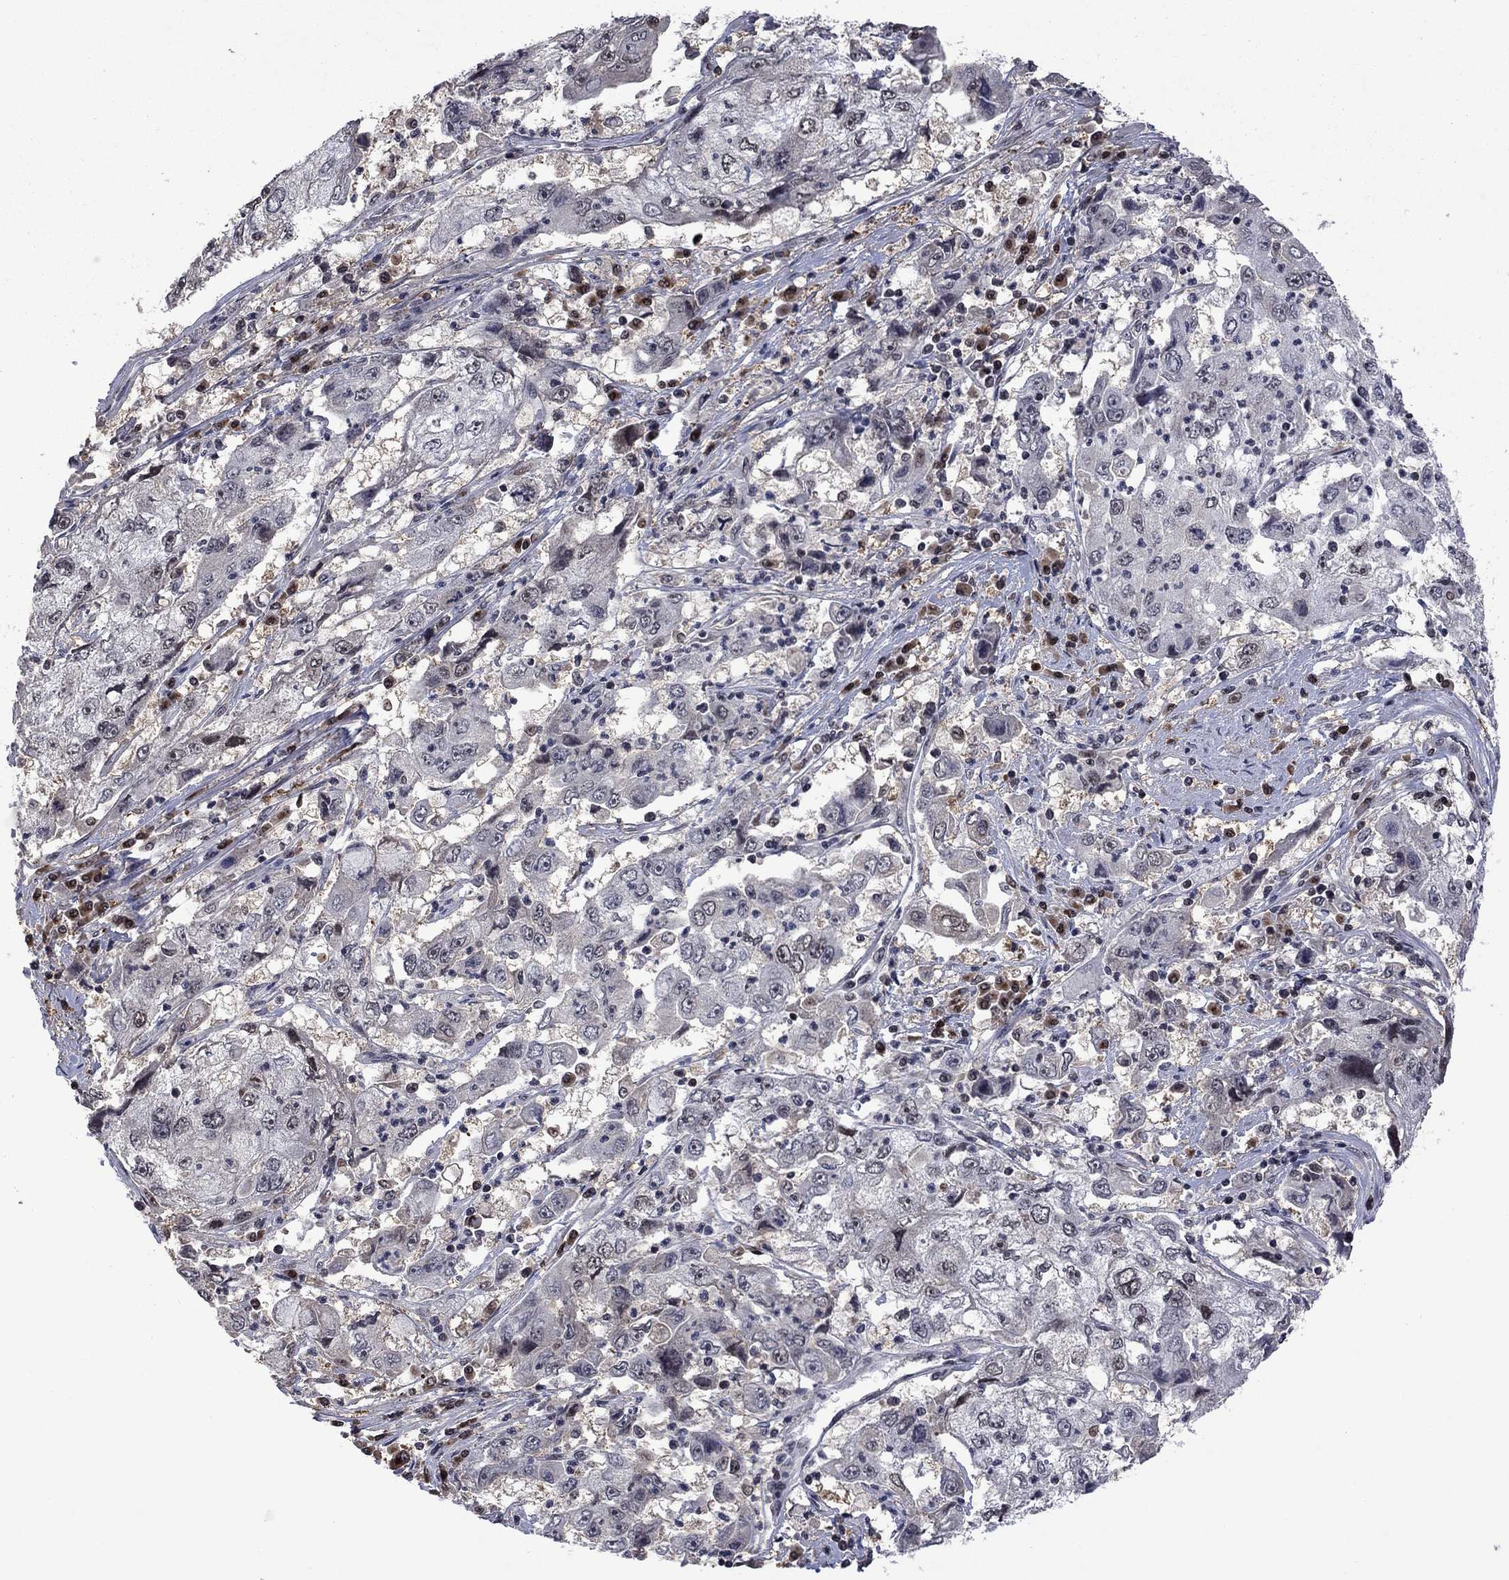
{"staining": {"intensity": "negative", "quantity": "none", "location": "none"}, "tissue": "cervical cancer", "cell_type": "Tumor cells", "image_type": "cancer", "snomed": [{"axis": "morphology", "description": "Squamous cell carcinoma, NOS"}, {"axis": "topography", "description": "Cervix"}], "caption": "This is an IHC micrograph of cervical squamous cell carcinoma. There is no staining in tumor cells.", "gene": "FBL", "patient": {"sex": "female", "age": 36}}